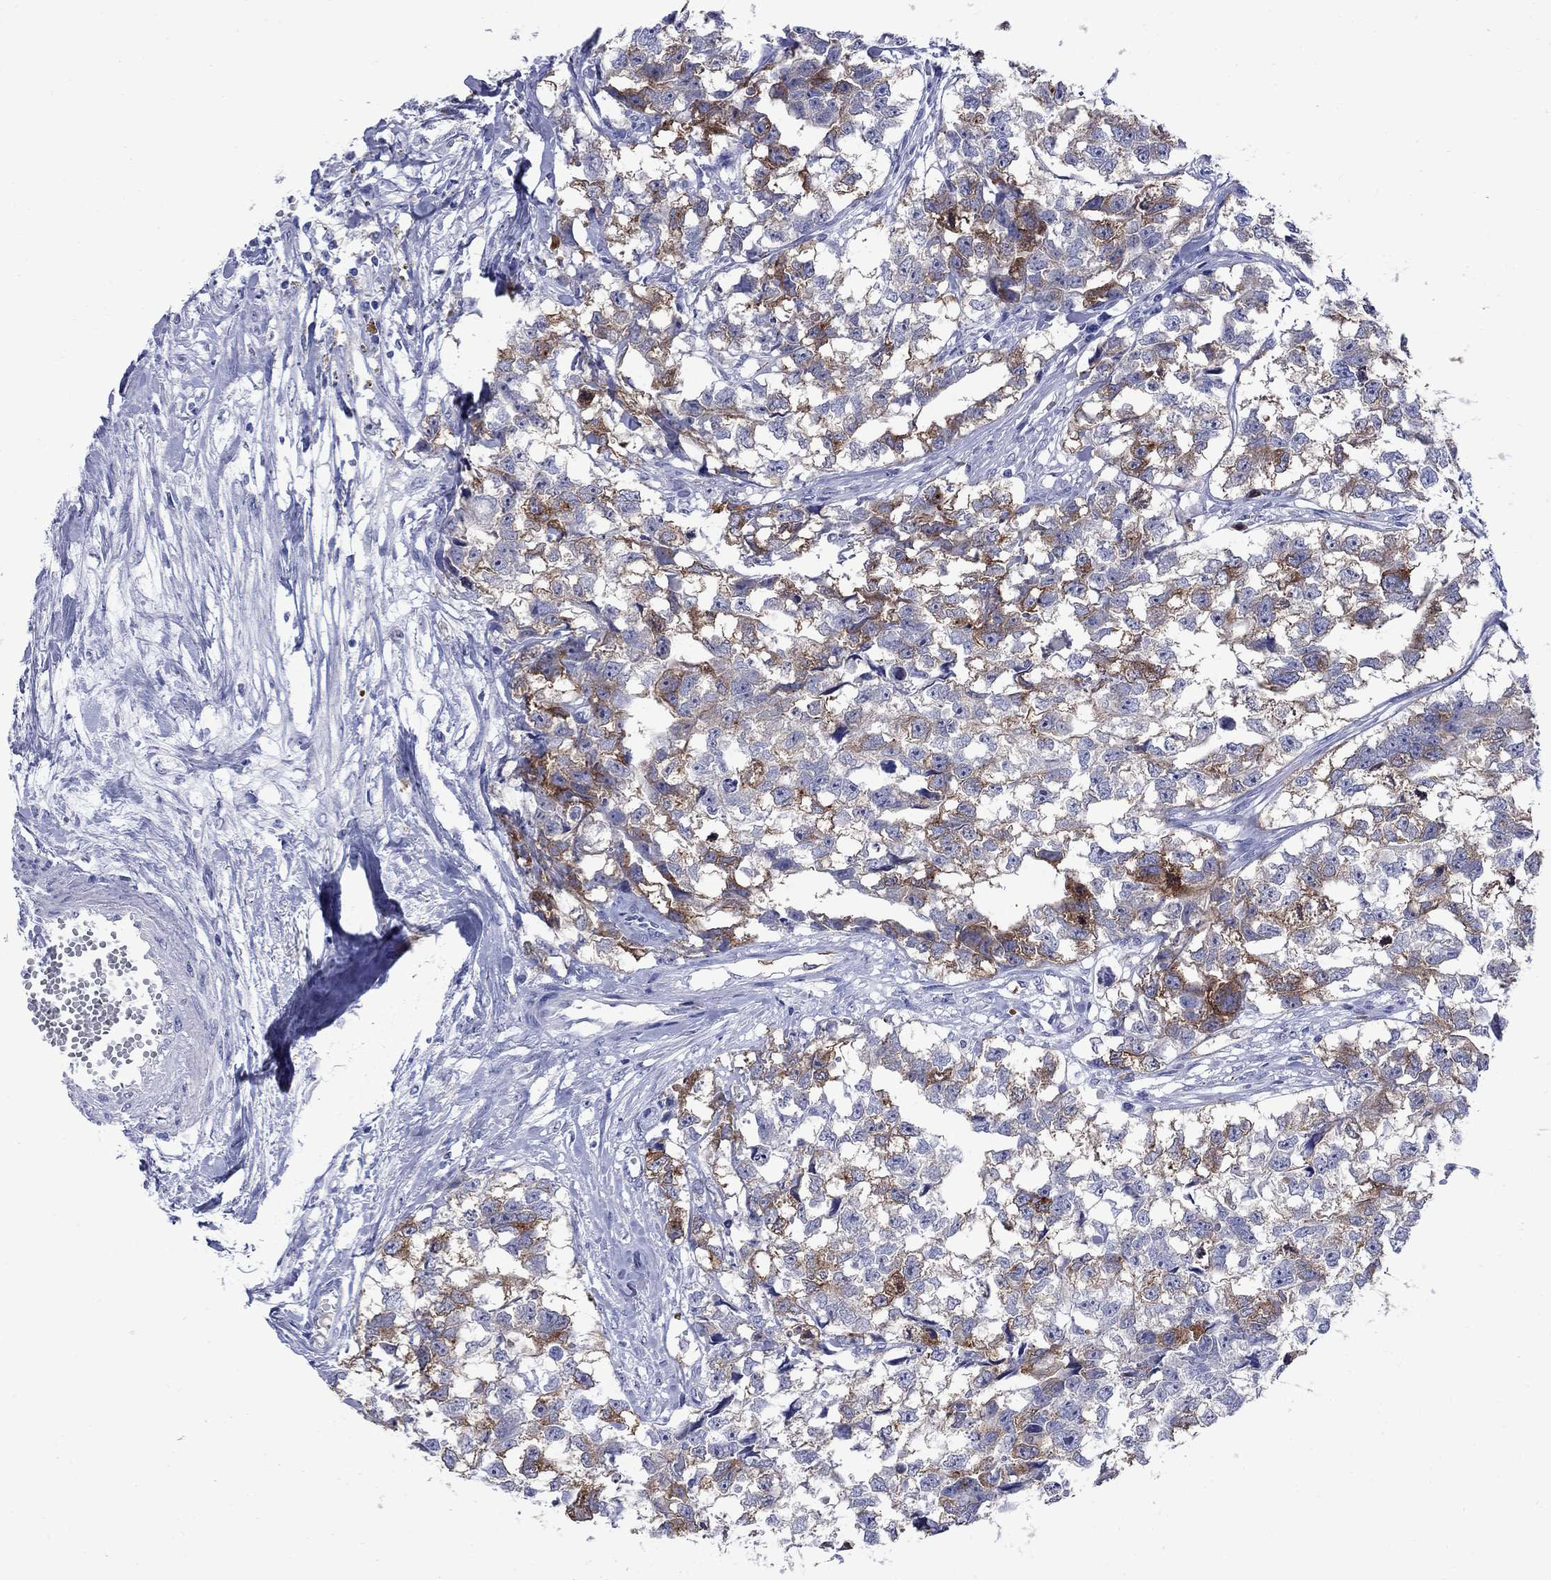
{"staining": {"intensity": "strong", "quantity": "25%-75%", "location": "cytoplasmic/membranous"}, "tissue": "testis cancer", "cell_type": "Tumor cells", "image_type": "cancer", "snomed": [{"axis": "morphology", "description": "Carcinoma, Embryonal, NOS"}, {"axis": "morphology", "description": "Teratoma, malignant, NOS"}, {"axis": "topography", "description": "Testis"}], "caption": "Immunohistochemical staining of human testis cancer (embryonal carcinoma) exhibits strong cytoplasmic/membranous protein positivity in approximately 25%-75% of tumor cells. (Brightfield microscopy of DAB IHC at high magnification).", "gene": "TACC3", "patient": {"sex": "male", "age": 44}}